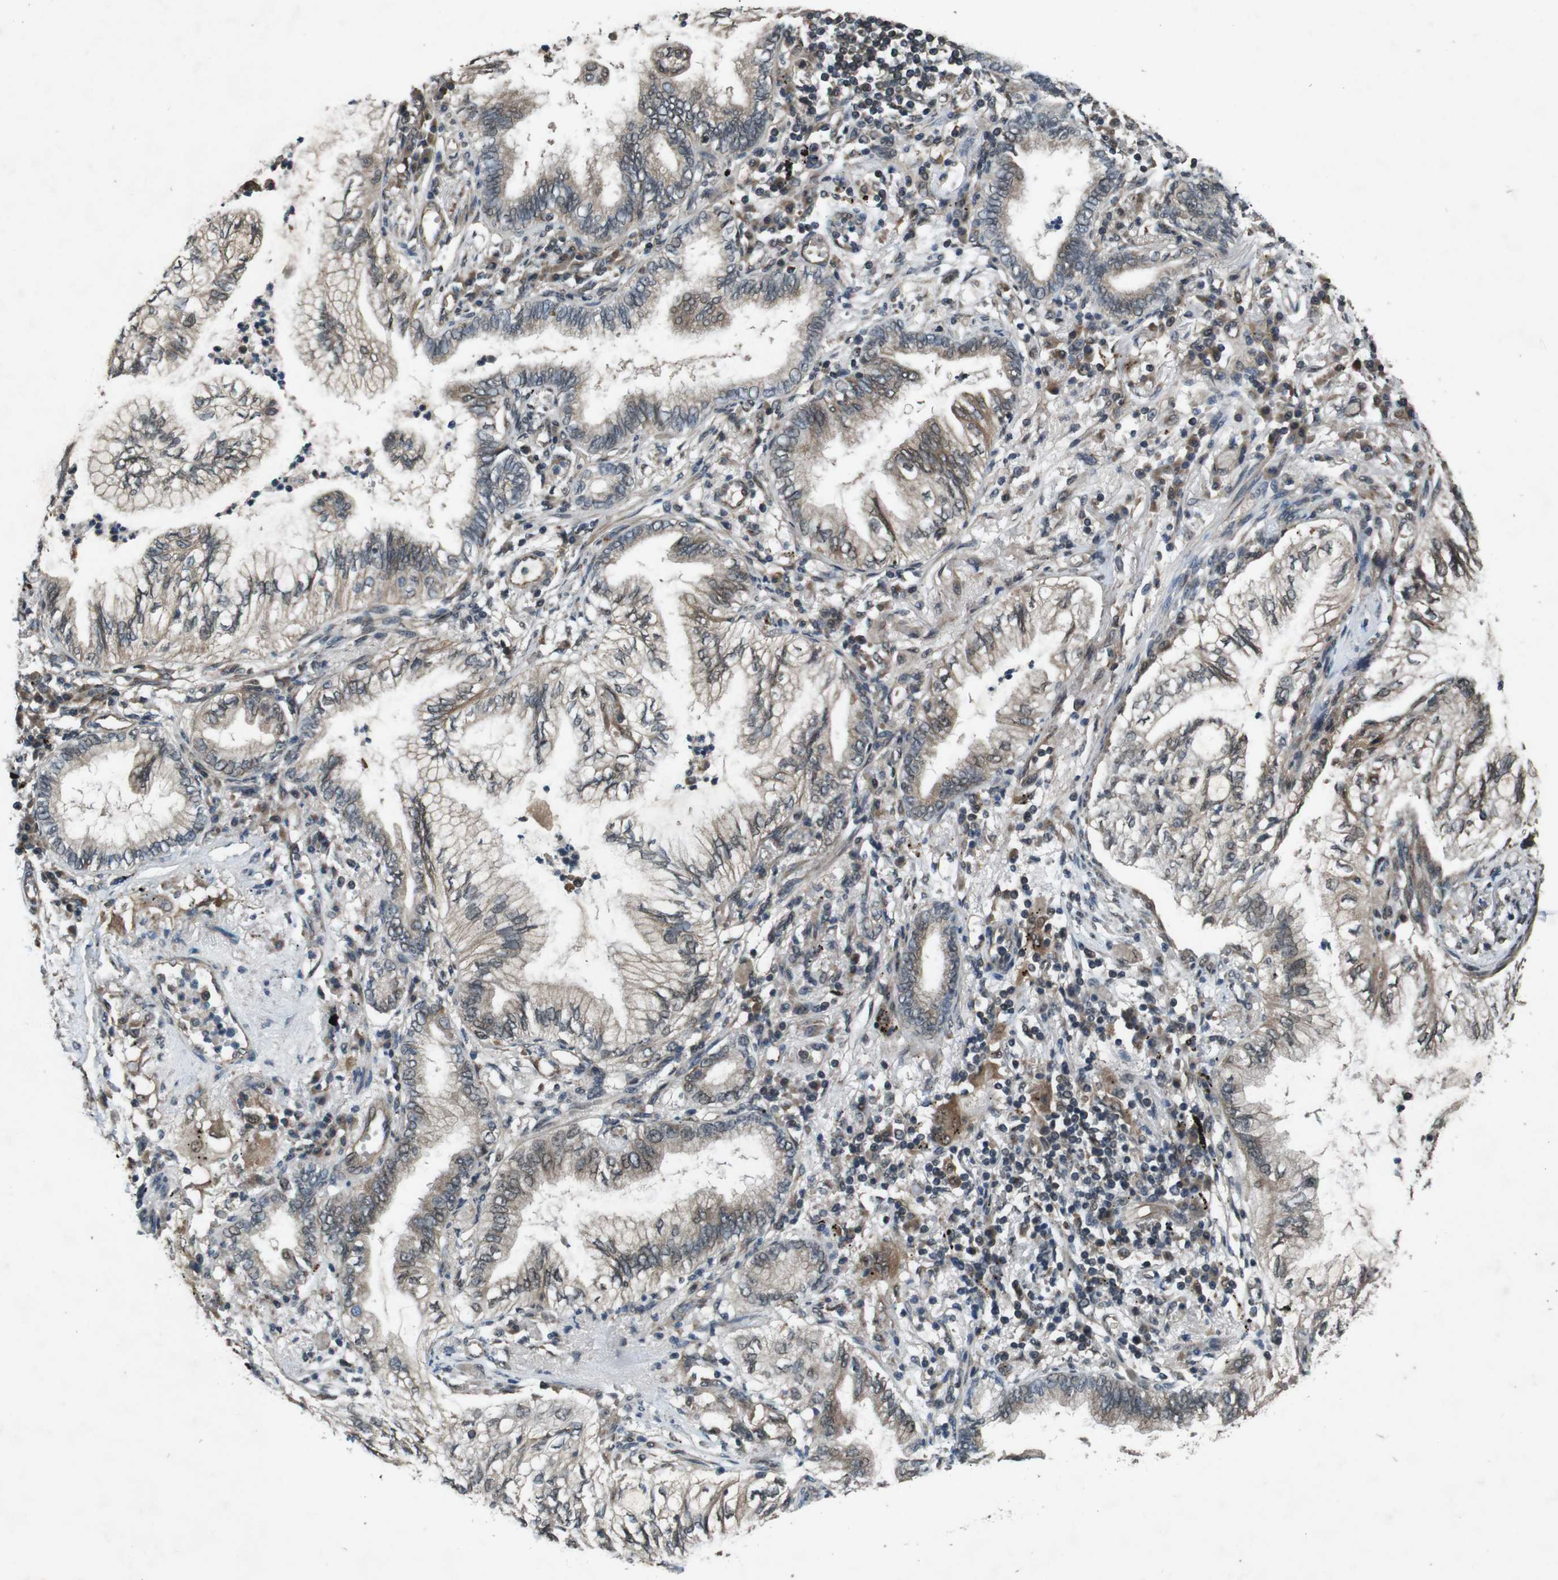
{"staining": {"intensity": "weak", "quantity": ">75%", "location": "cytoplasmic/membranous"}, "tissue": "lung cancer", "cell_type": "Tumor cells", "image_type": "cancer", "snomed": [{"axis": "morphology", "description": "Normal tissue, NOS"}, {"axis": "morphology", "description": "Adenocarcinoma, NOS"}, {"axis": "topography", "description": "Bronchus"}, {"axis": "topography", "description": "Lung"}], "caption": "Weak cytoplasmic/membranous staining is appreciated in about >75% of tumor cells in adenocarcinoma (lung).", "gene": "SOCS1", "patient": {"sex": "female", "age": 70}}